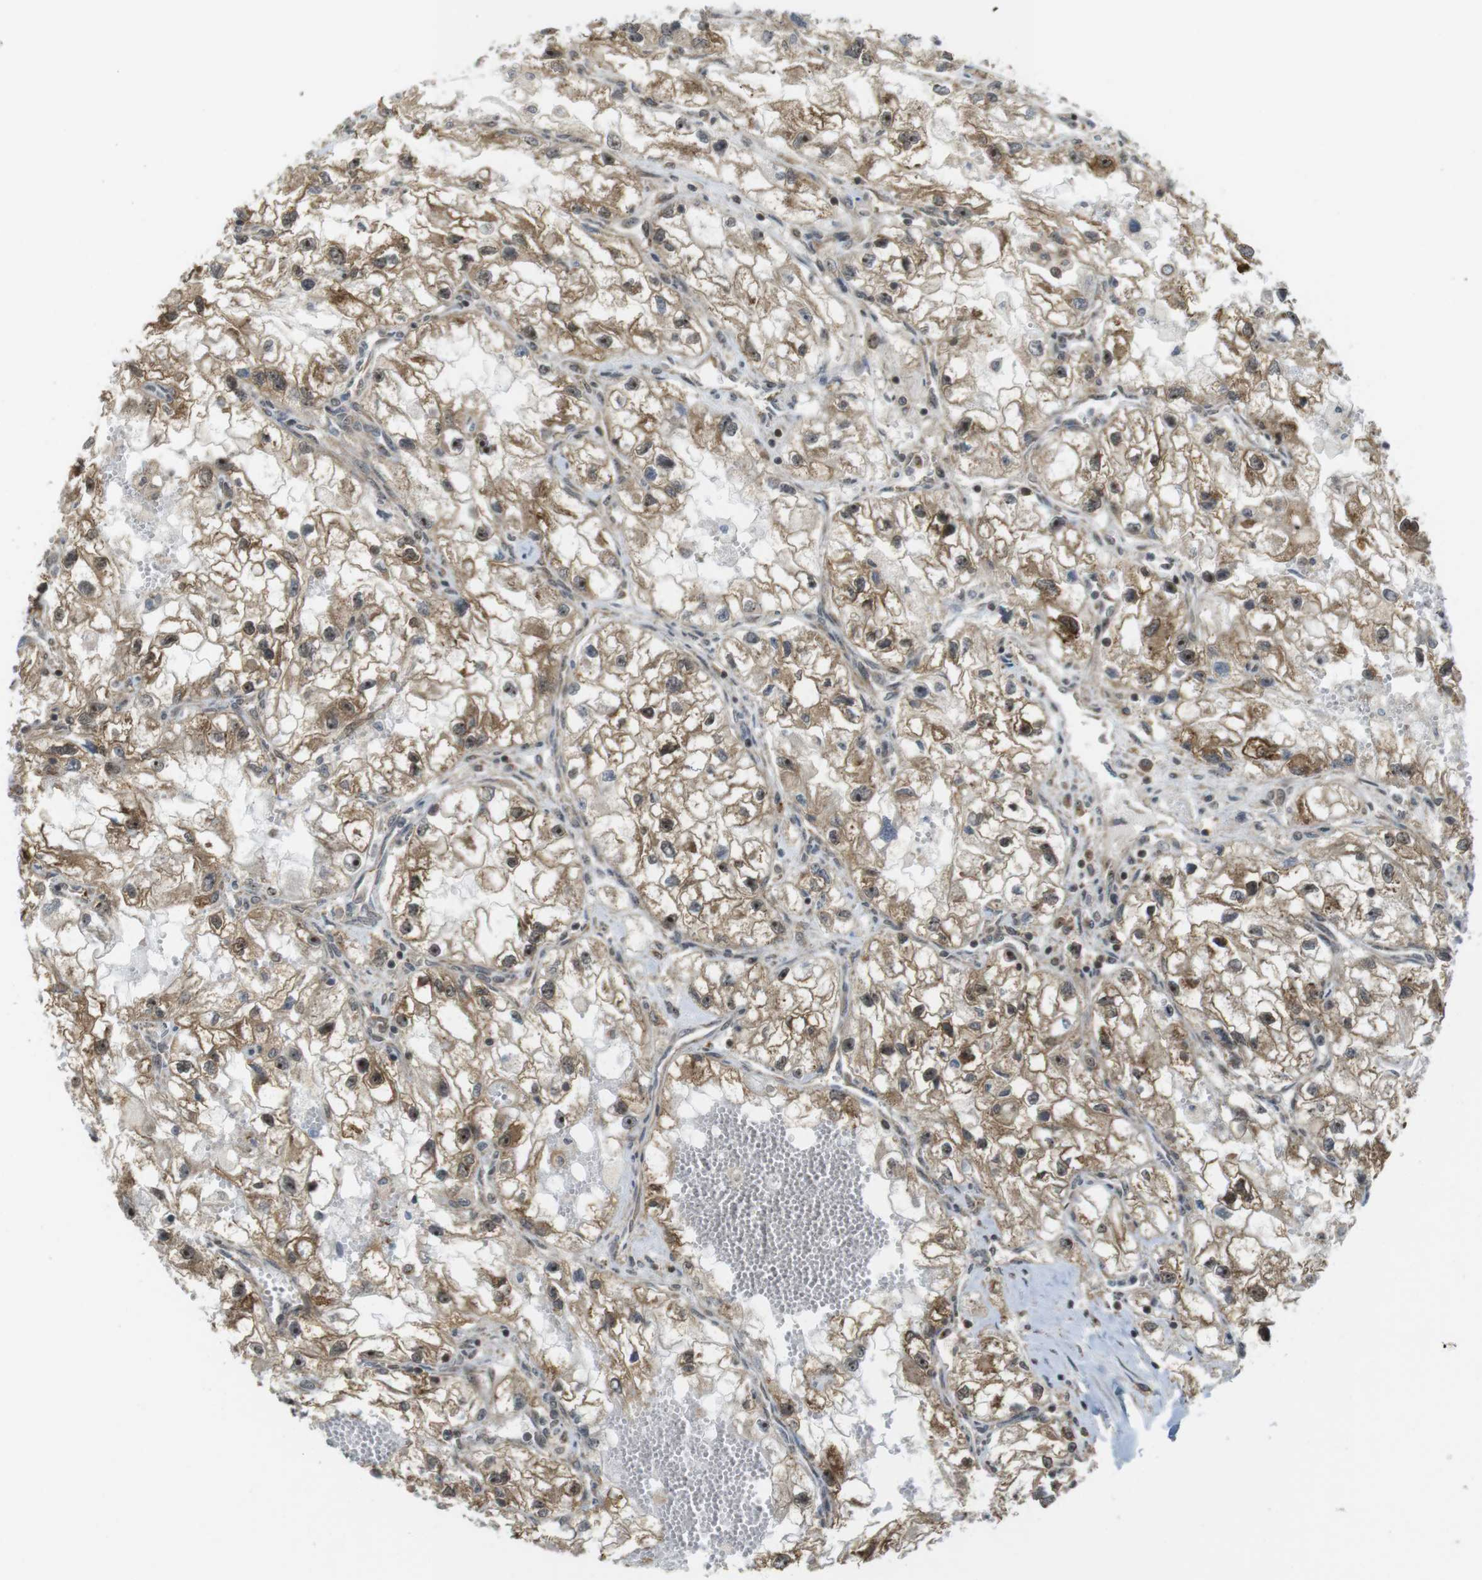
{"staining": {"intensity": "moderate", "quantity": ">75%", "location": "cytoplasmic/membranous,nuclear"}, "tissue": "renal cancer", "cell_type": "Tumor cells", "image_type": "cancer", "snomed": [{"axis": "morphology", "description": "Adenocarcinoma, NOS"}, {"axis": "topography", "description": "Kidney"}], "caption": "Immunohistochemistry (IHC) (DAB) staining of human renal adenocarcinoma demonstrates moderate cytoplasmic/membranous and nuclear protein staining in approximately >75% of tumor cells.", "gene": "CC2D1A", "patient": {"sex": "female", "age": 70}}